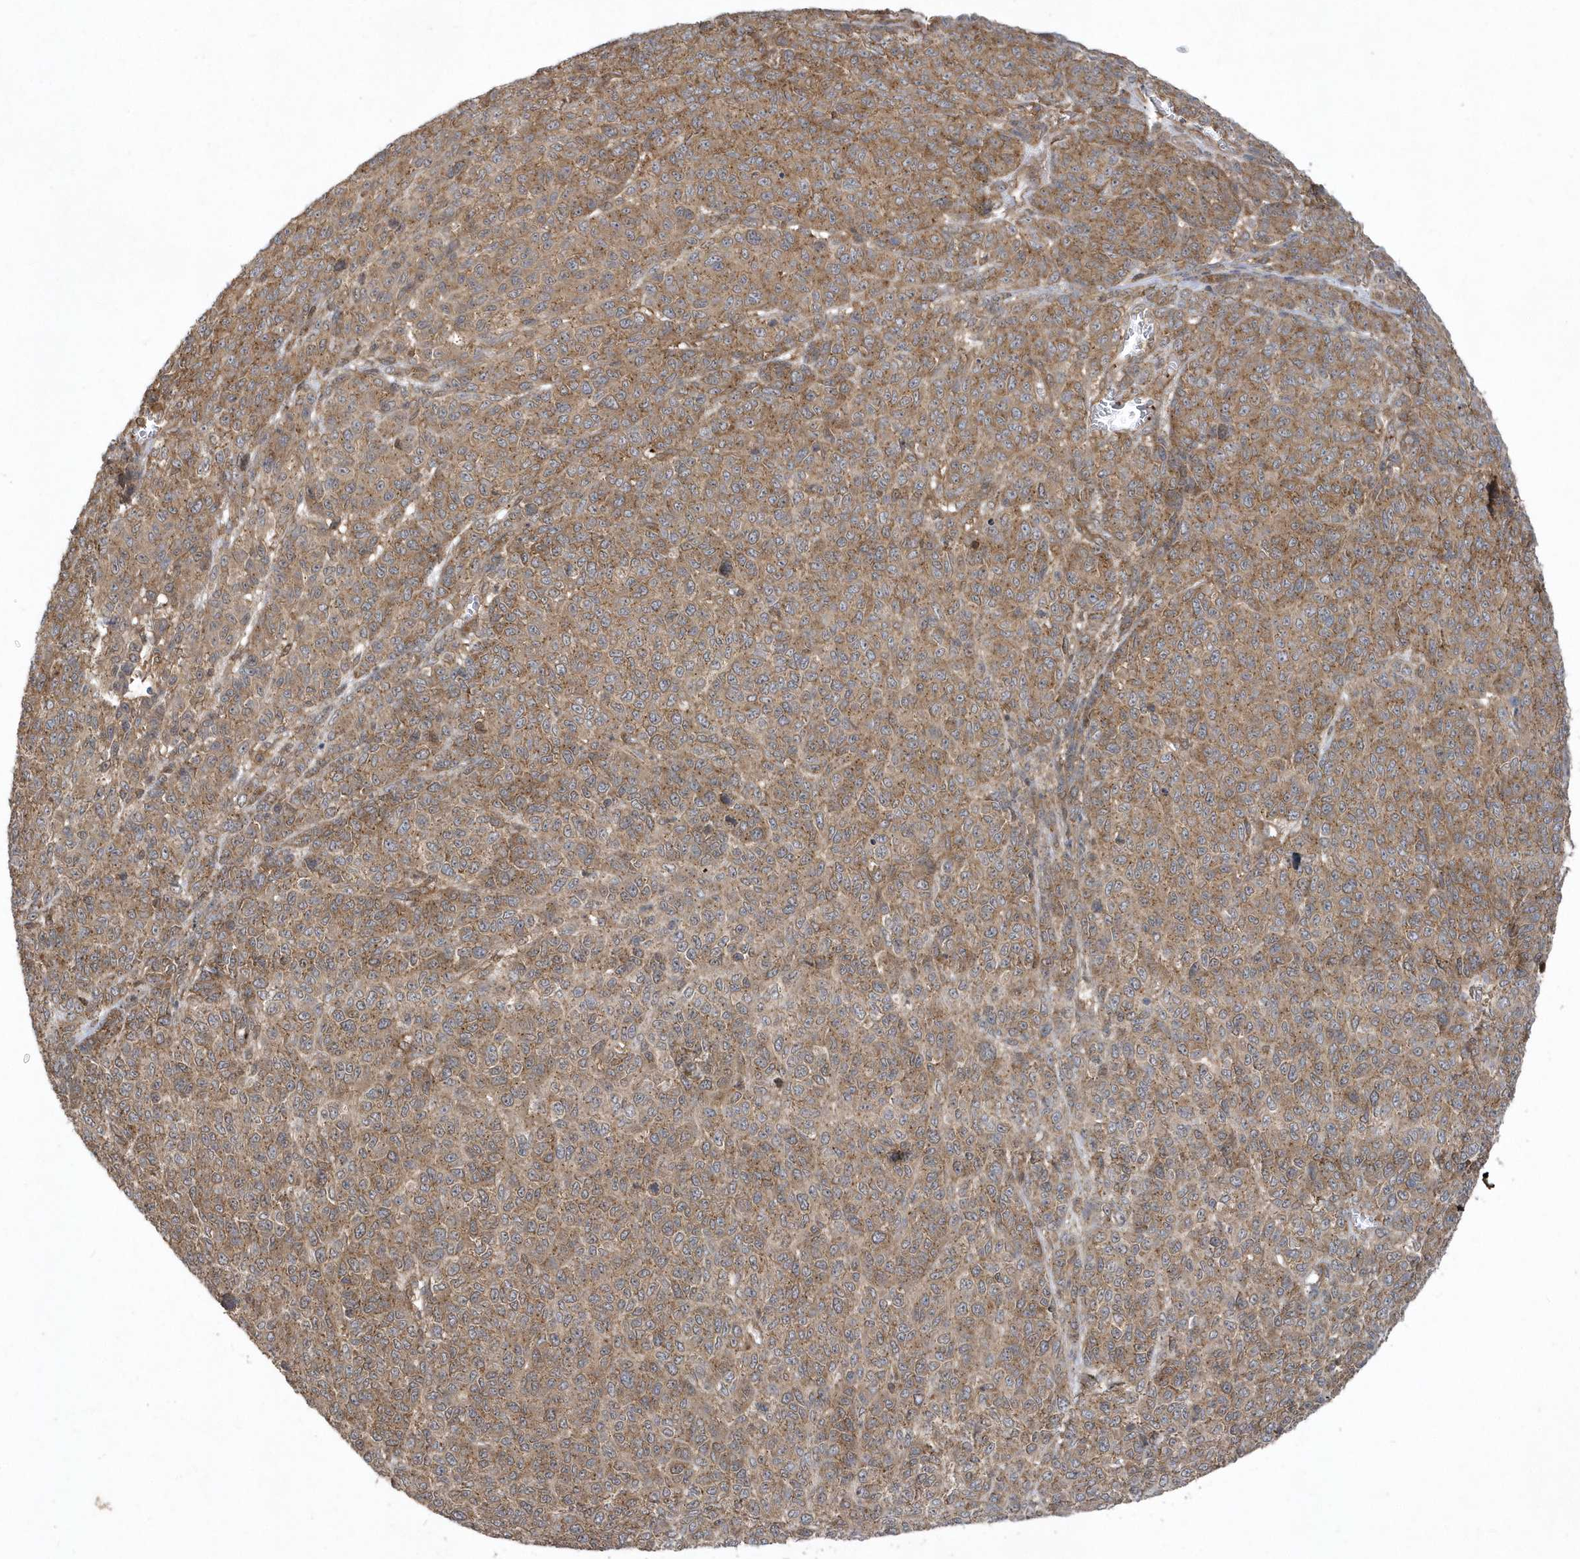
{"staining": {"intensity": "moderate", "quantity": ">75%", "location": "cytoplasmic/membranous"}, "tissue": "melanoma", "cell_type": "Tumor cells", "image_type": "cancer", "snomed": [{"axis": "morphology", "description": "Malignant melanoma, NOS"}, {"axis": "topography", "description": "Skin"}], "caption": "Malignant melanoma tissue displays moderate cytoplasmic/membranous staining in about >75% of tumor cells", "gene": "ACYP1", "patient": {"sex": "male", "age": 49}}